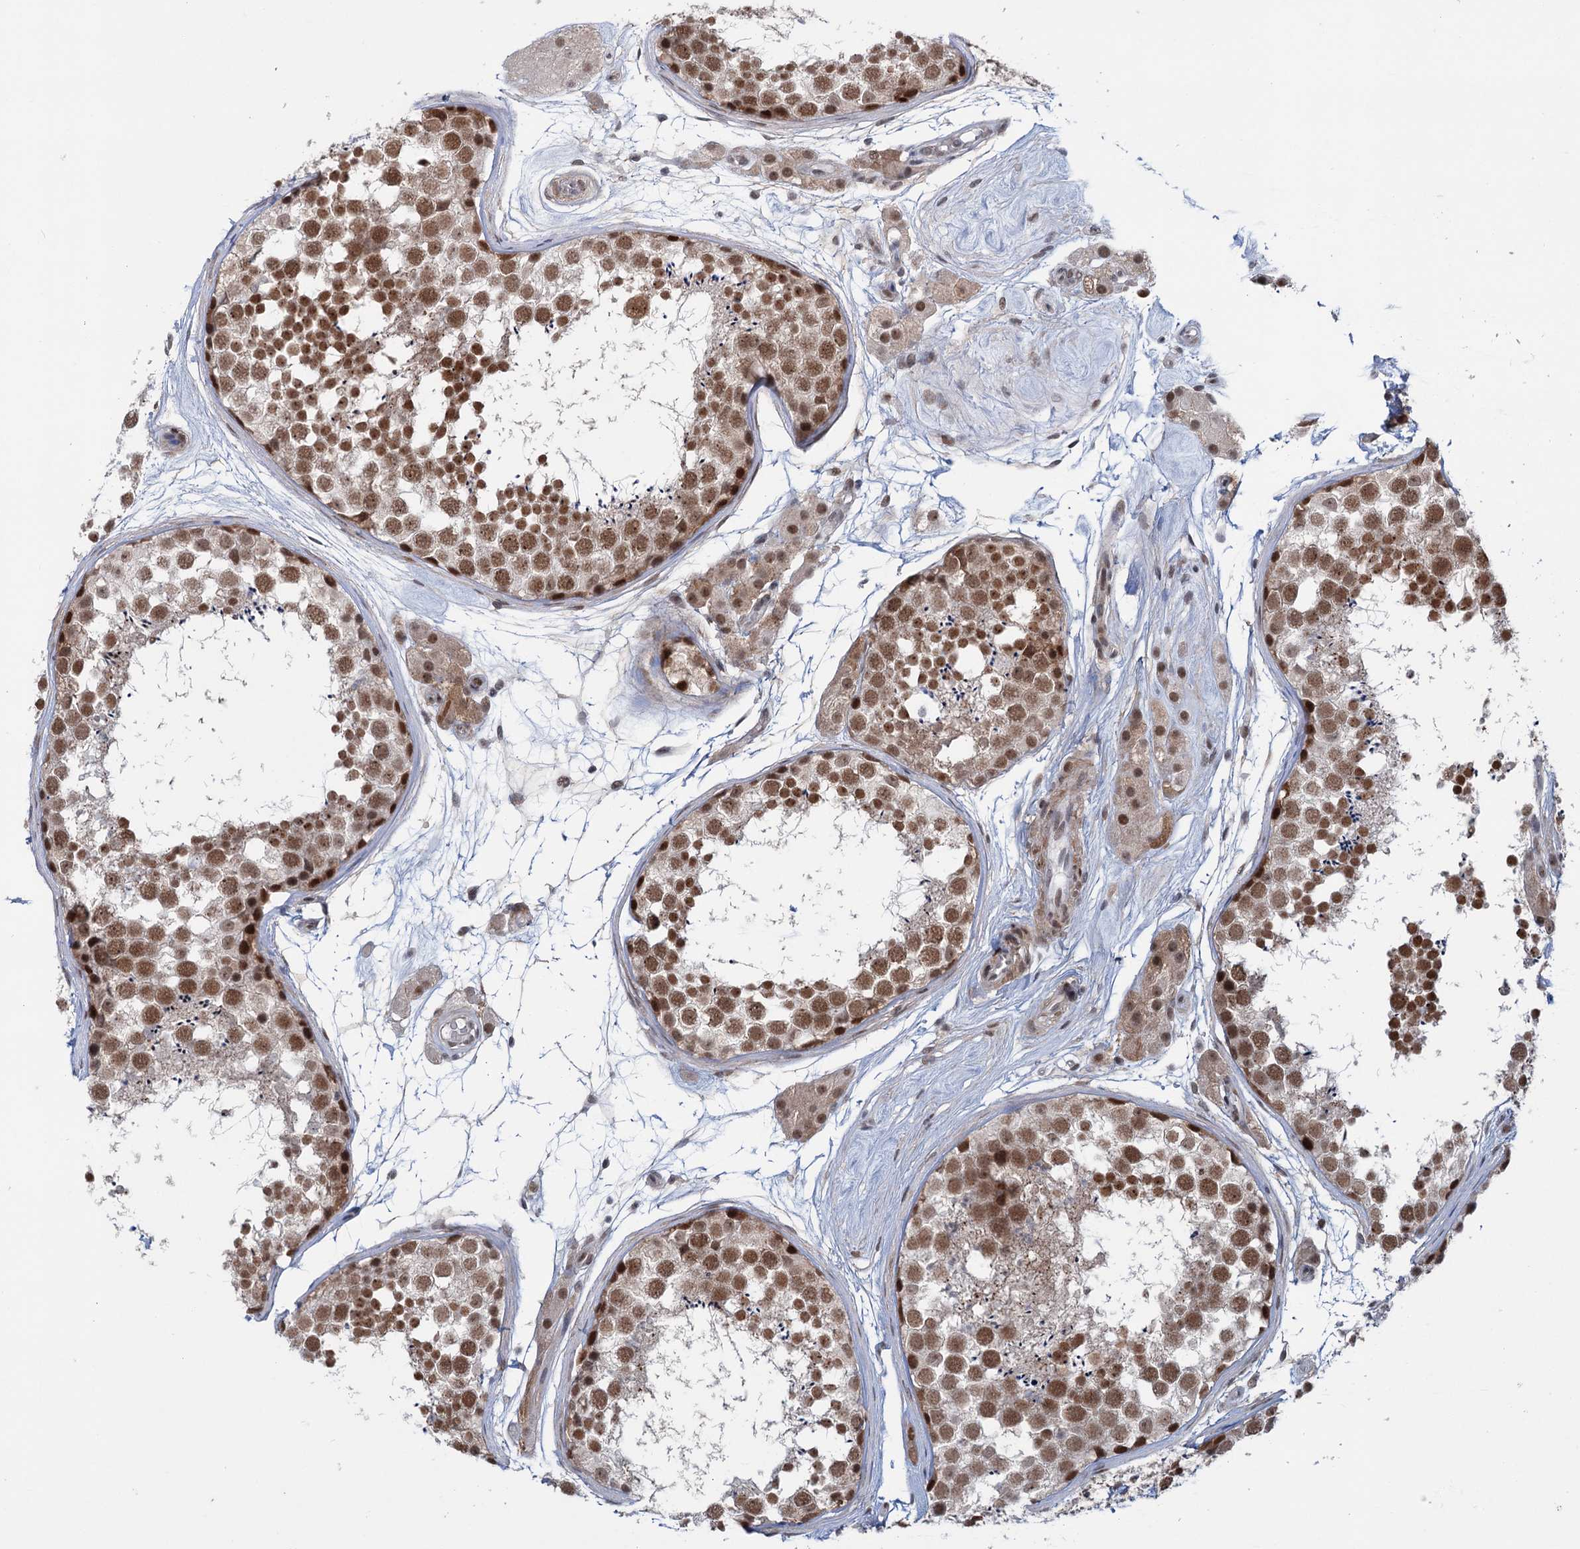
{"staining": {"intensity": "moderate", "quantity": ">75%", "location": "nuclear"}, "tissue": "testis", "cell_type": "Cells in seminiferous ducts", "image_type": "normal", "snomed": [{"axis": "morphology", "description": "Normal tissue, NOS"}, {"axis": "topography", "description": "Testis"}], "caption": "A brown stain labels moderate nuclear staining of a protein in cells in seminiferous ducts of benign testis. The protein is shown in brown color, while the nuclei are stained blue.", "gene": "FAM53A", "patient": {"sex": "male", "age": 56}}